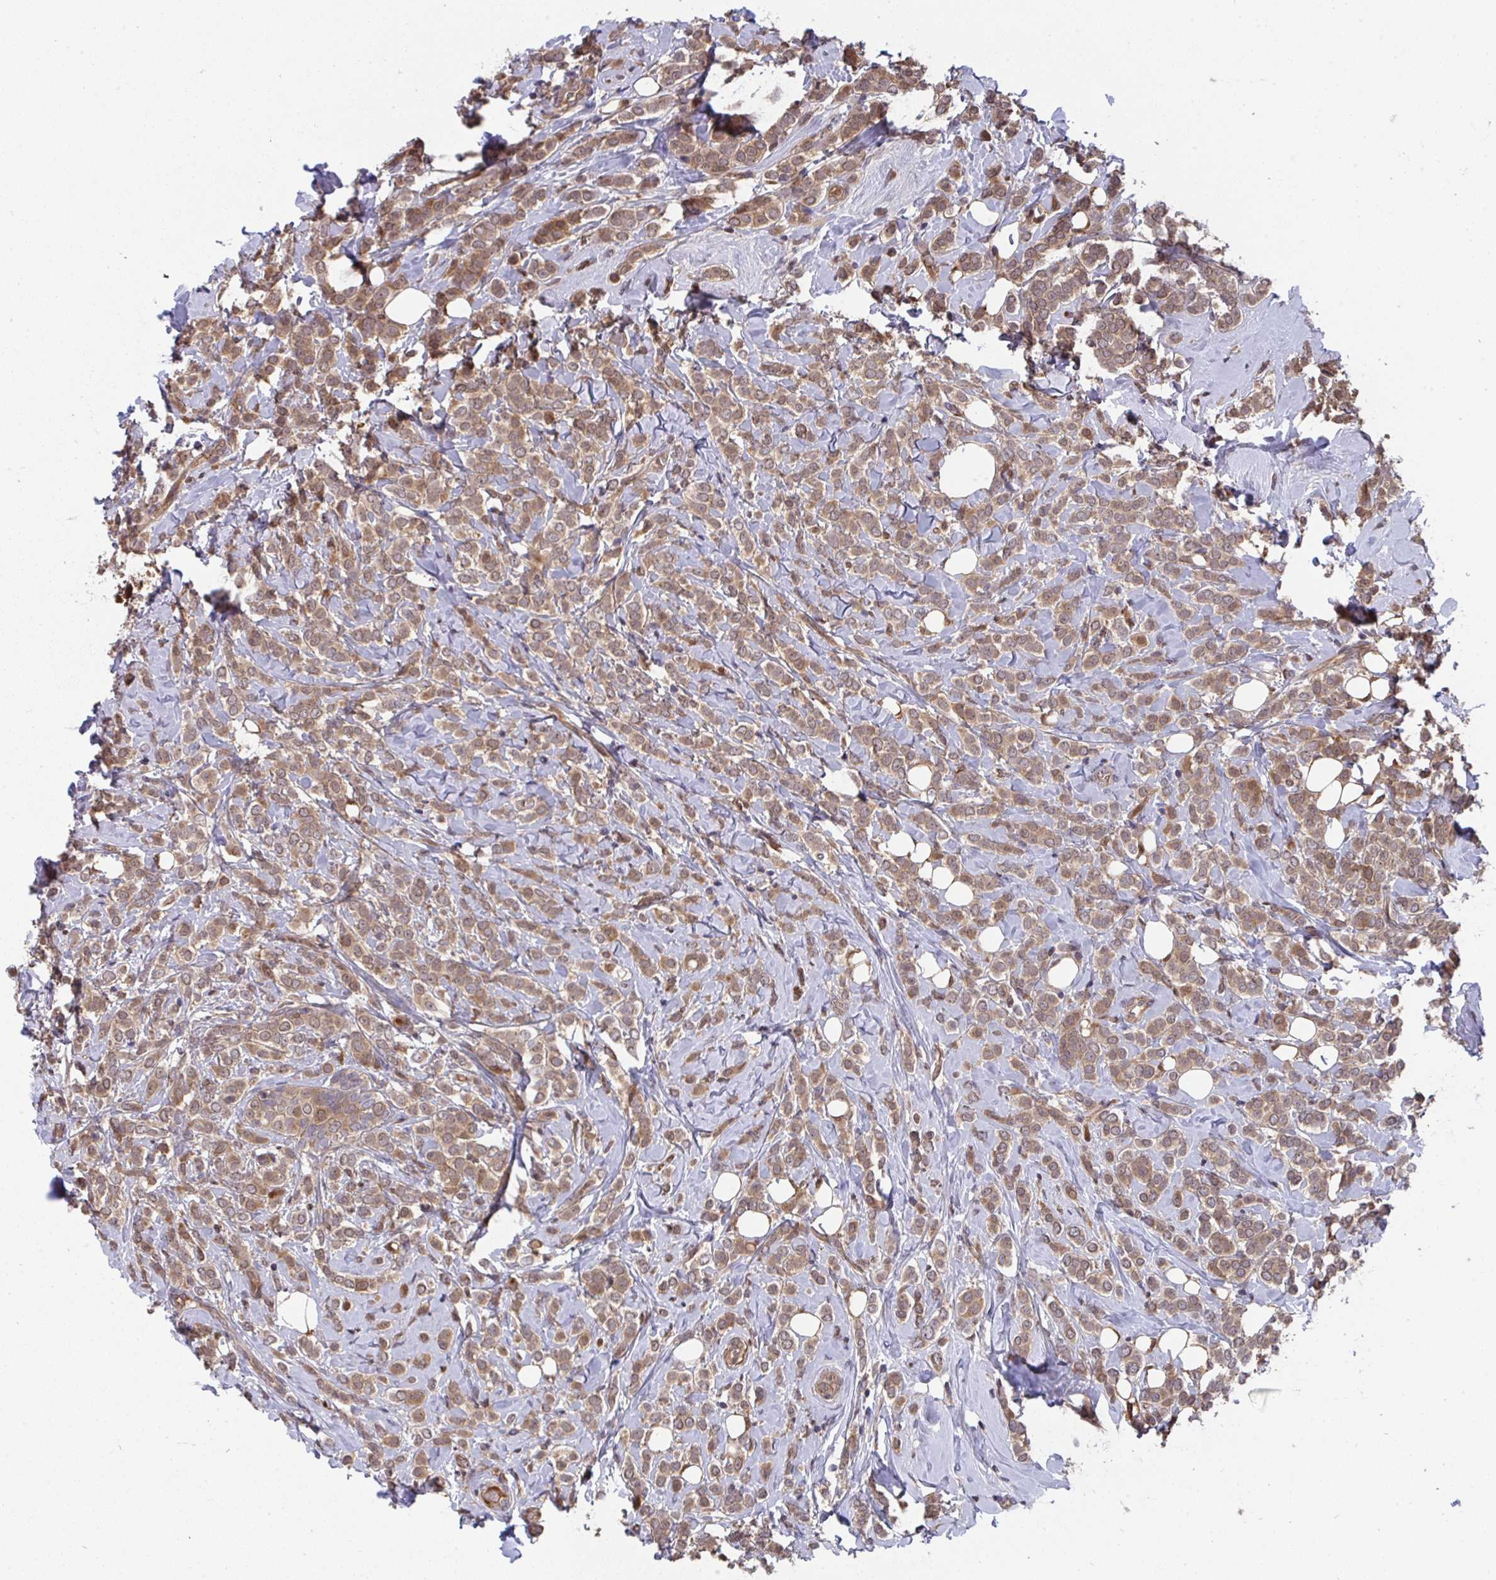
{"staining": {"intensity": "weak", "quantity": ">75%", "location": "cytoplasmic/membranous,nuclear"}, "tissue": "breast cancer", "cell_type": "Tumor cells", "image_type": "cancer", "snomed": [{"axis": "morphology", "description": "Lobular carcinoma"}, {"axis": "topography", "description": "Breast"}], "caption": "IHC histopathology image of neoplastic tissue: human breast lobular carcinoma stained using IHC reveals low levels of weak protein expression localized specifically in the cytoplasmic/membranous and nuclear of tumor cells, appearing as a cytoplasmic/membranous and nuclear brown color.", "gene": "TIGAR", "patient": {"sex": "female", "age": 49}}